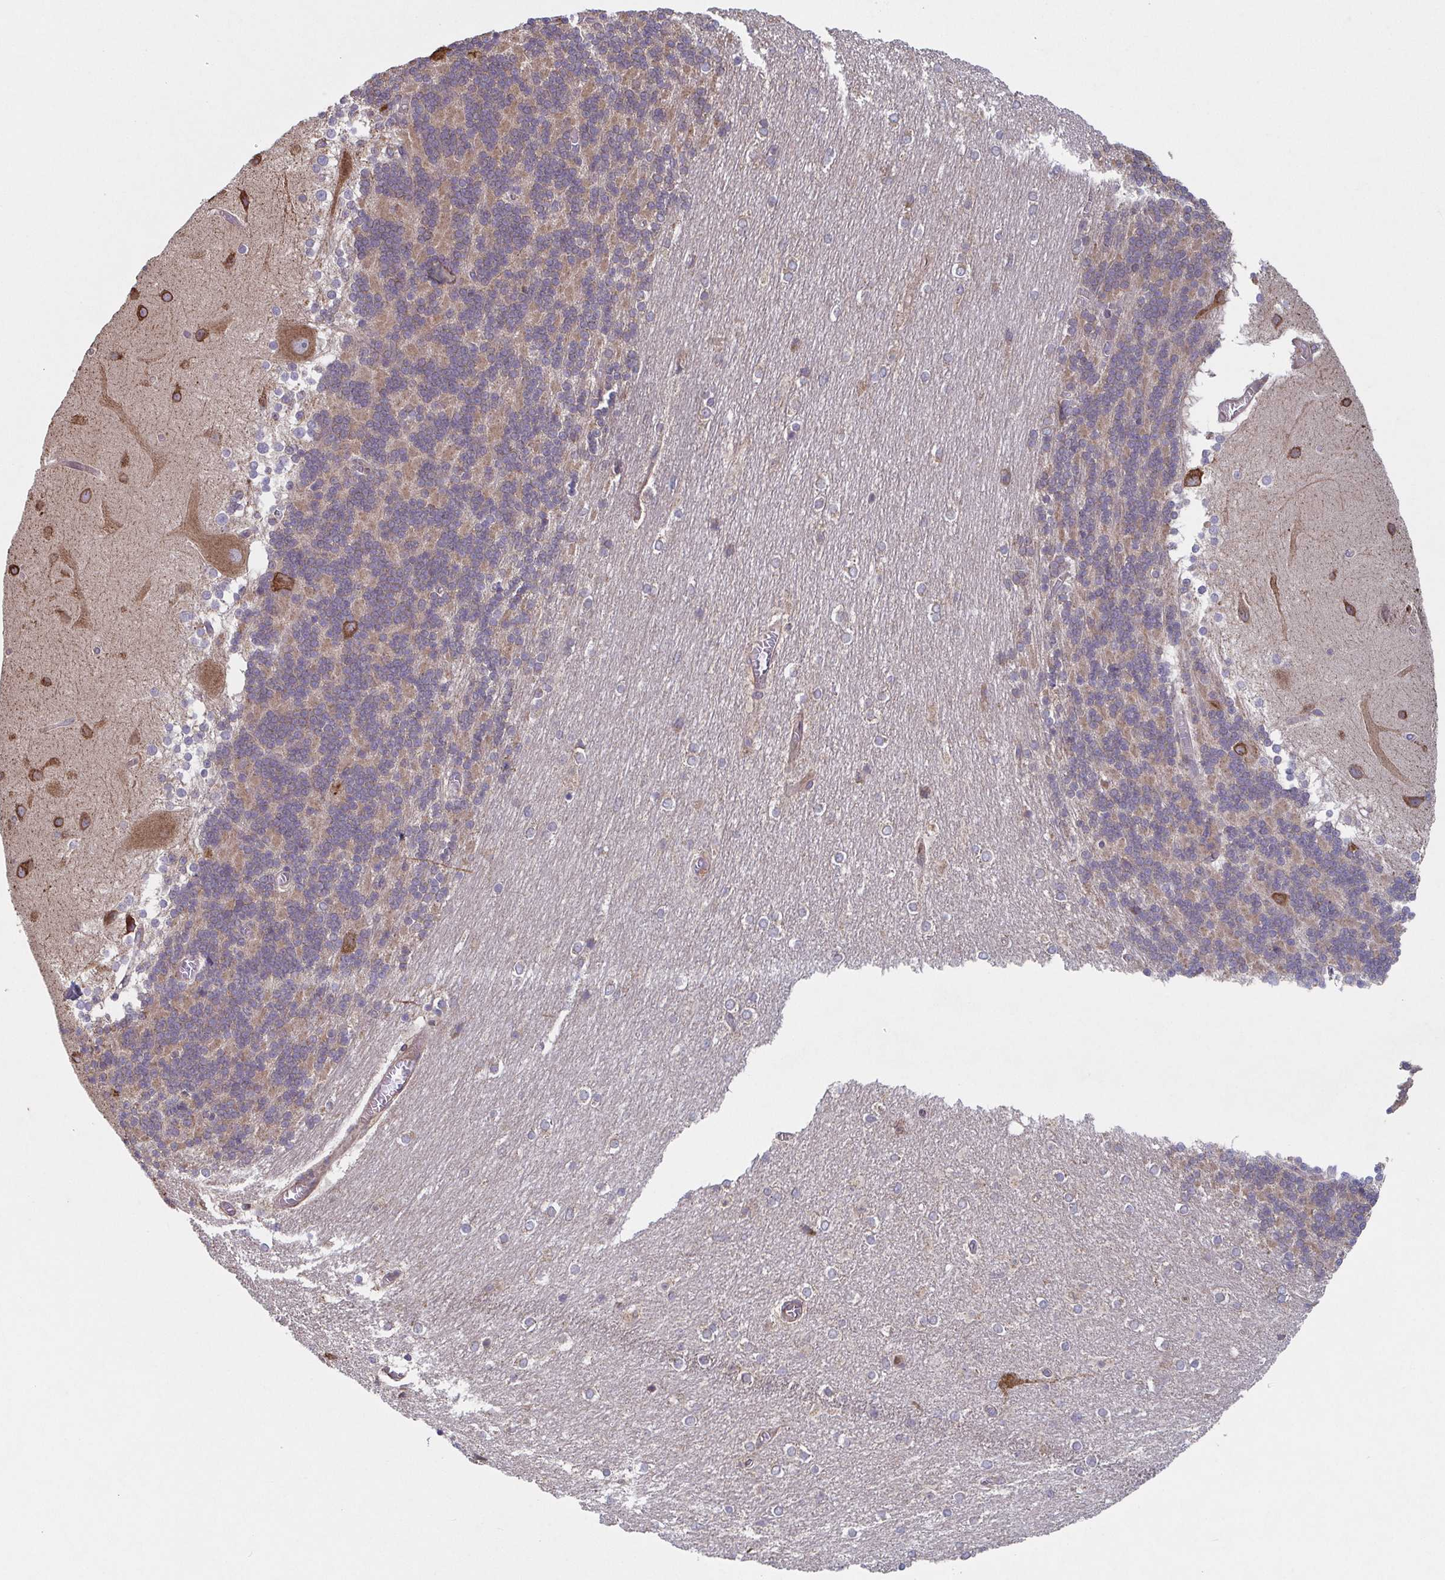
{"staining": {"intensity": "moderate", "quantity": "25%-75%", "location": "cytoplasmic/membranous"}, "tissue": "cerebellum", "cell_type": "Cells in granular layer", "image_type": "normal", "snomed": [{"axis": "morphology", "description": "Normal tissue, NOS"}, {"axis": "topography", "description": "Cerebellum"}], "caption": "This photomicrograph shows IHC staining of normal human cerebellum, with medium moderate cytoplasmic/membranous positivity in approximately 25%-75% of cells in granular layer.", "gene": "COPB1", "patient": {"sex": "female", "age": 54}}